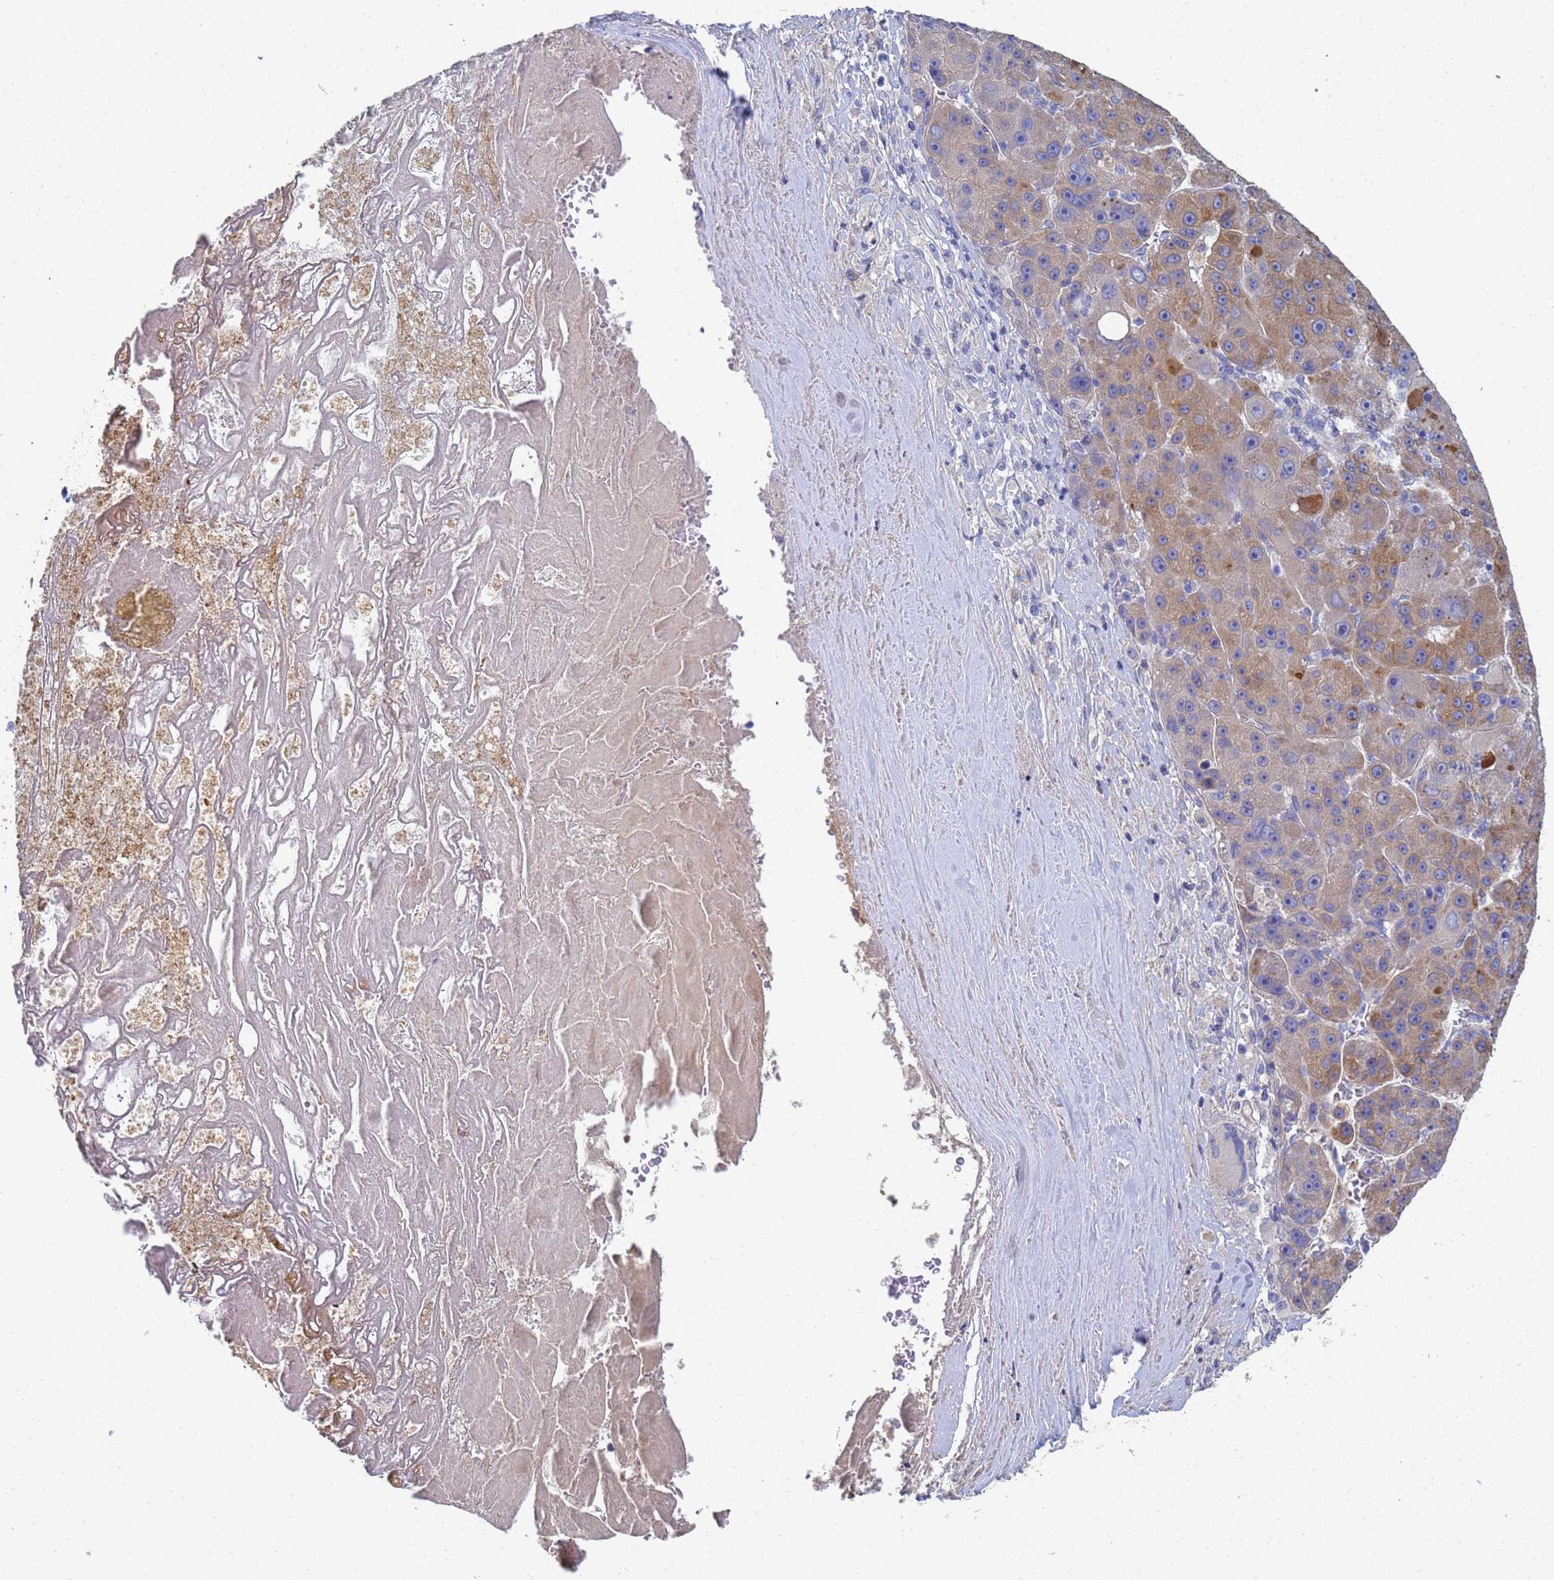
{"staining": {"intensity": "weak", "quantity": "25%-75%", "location": "cytoplasmic/membranous"}, "tissue": "liver cancer", "cell_type": "Tumor cells", "image_type": "cancer", "snomed": [{"axis": "morphology", "description": "Carcinoma, Hepatocellular, NOS"}, {"axis": "topography", "description": "Liver"}], "caption": "Hepatocellular carcinoma (liver) stained for a protein reveals weak cytoplasmic/membranous positivity in tumor cells. (Stains: DAB (3,3'-diaminobenzidine) in brown, nuclei in blue, Microscopy: brightfield microscopy at high magnification).", "gene": "LBX2", "patient": {"sex": "male", "age": 76}}